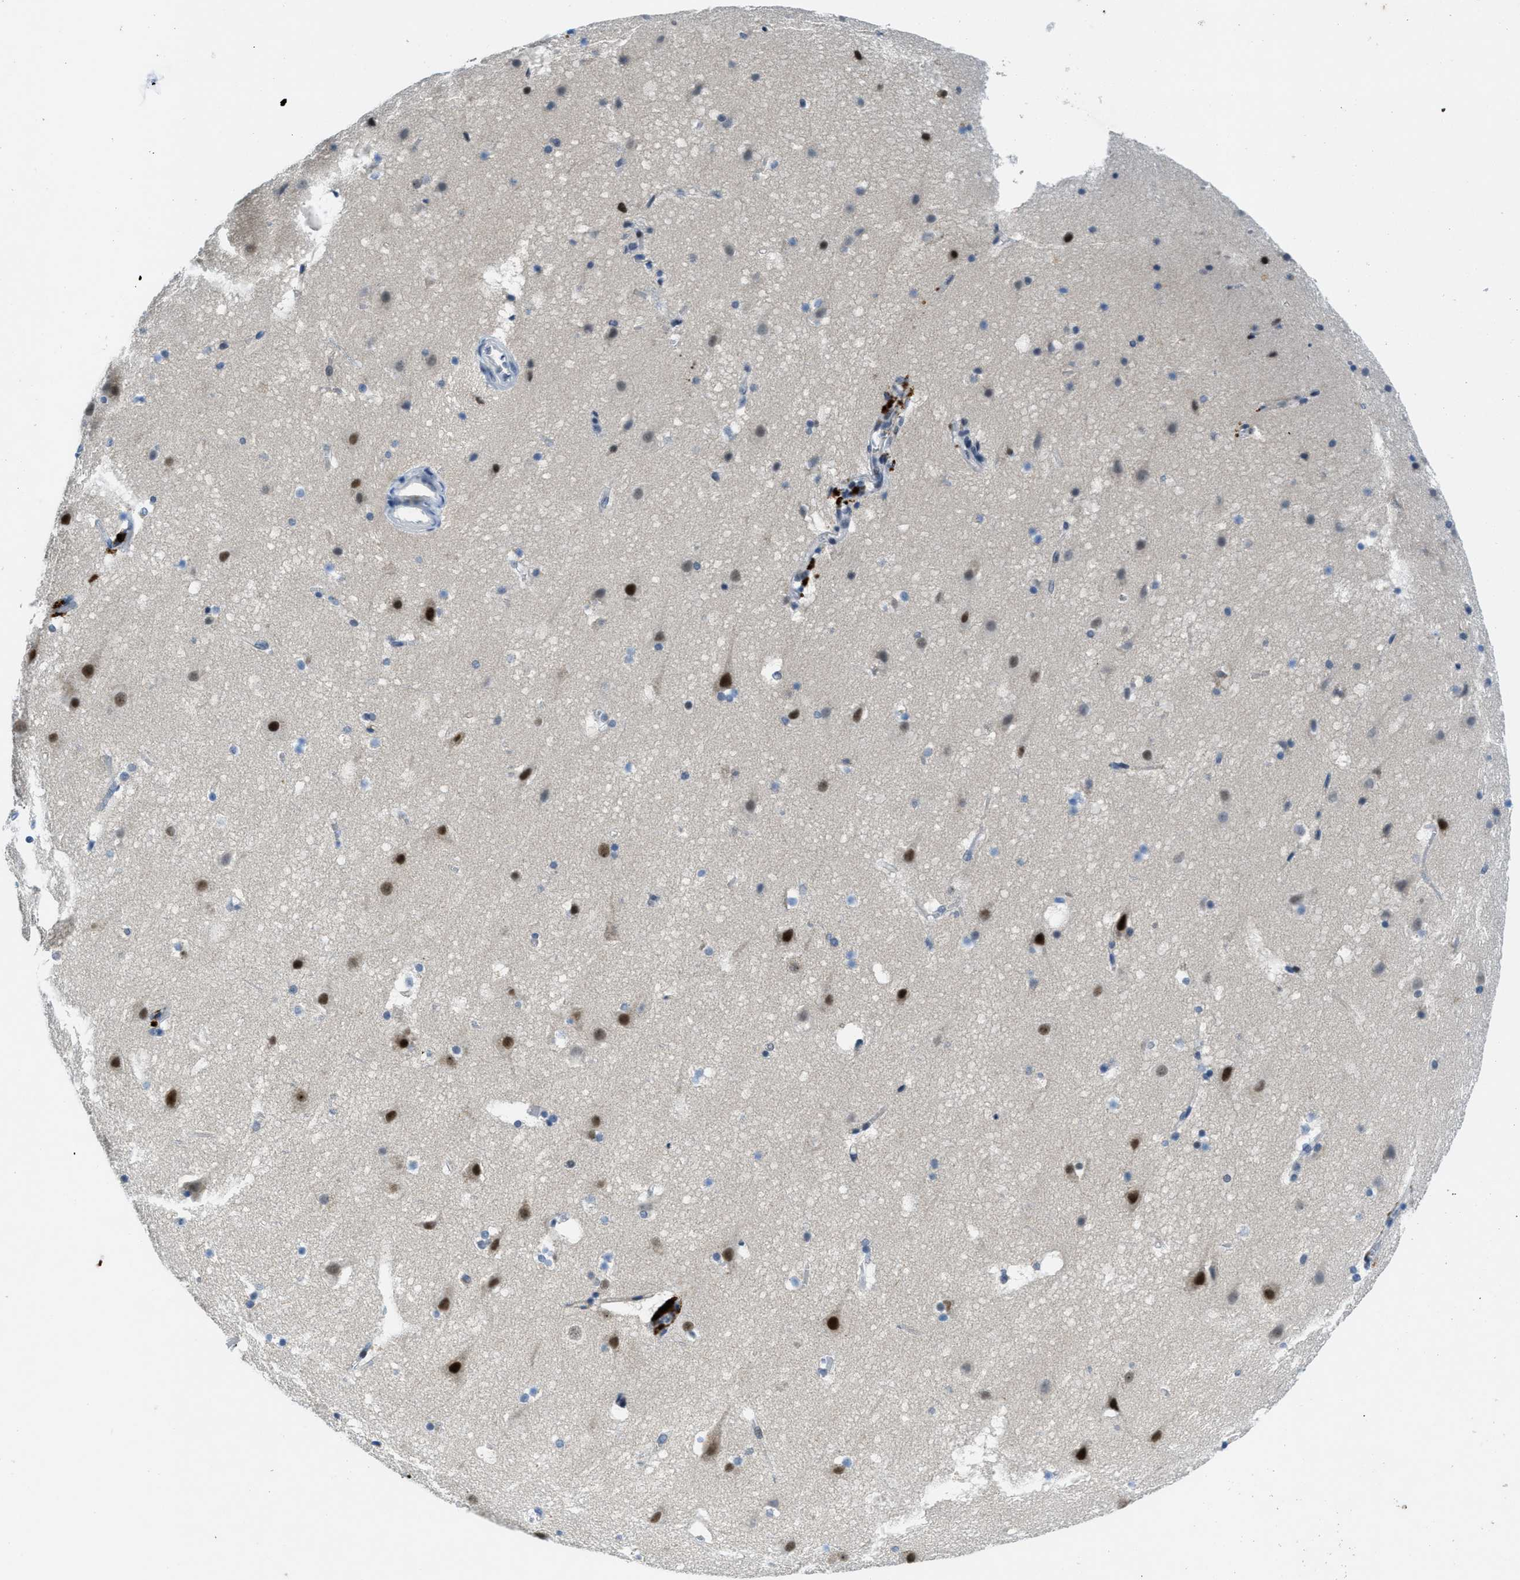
{"staining": {"intensity": "negative", "quantity": "none", "location": "none"}, "tissue": "cerebral cortex", "cell_type": "Endothelial cells", "image_type": "normal", "snomed": [{"axis": "morphology", "description": "Normal tissue, NOS"}, {"axis": "topography", "description": "Cerebral cortex"}], "caption": "Immunohistochemistry histopathology image of benign cerebral cortex: cerebral cortex stained with DAB (3,3'-diaminobenzidine) demonstrates no significant protein staining in endothelial cells.", "gene": "SLCO2A1", "patient": {"sex": "male", "age": 45}}